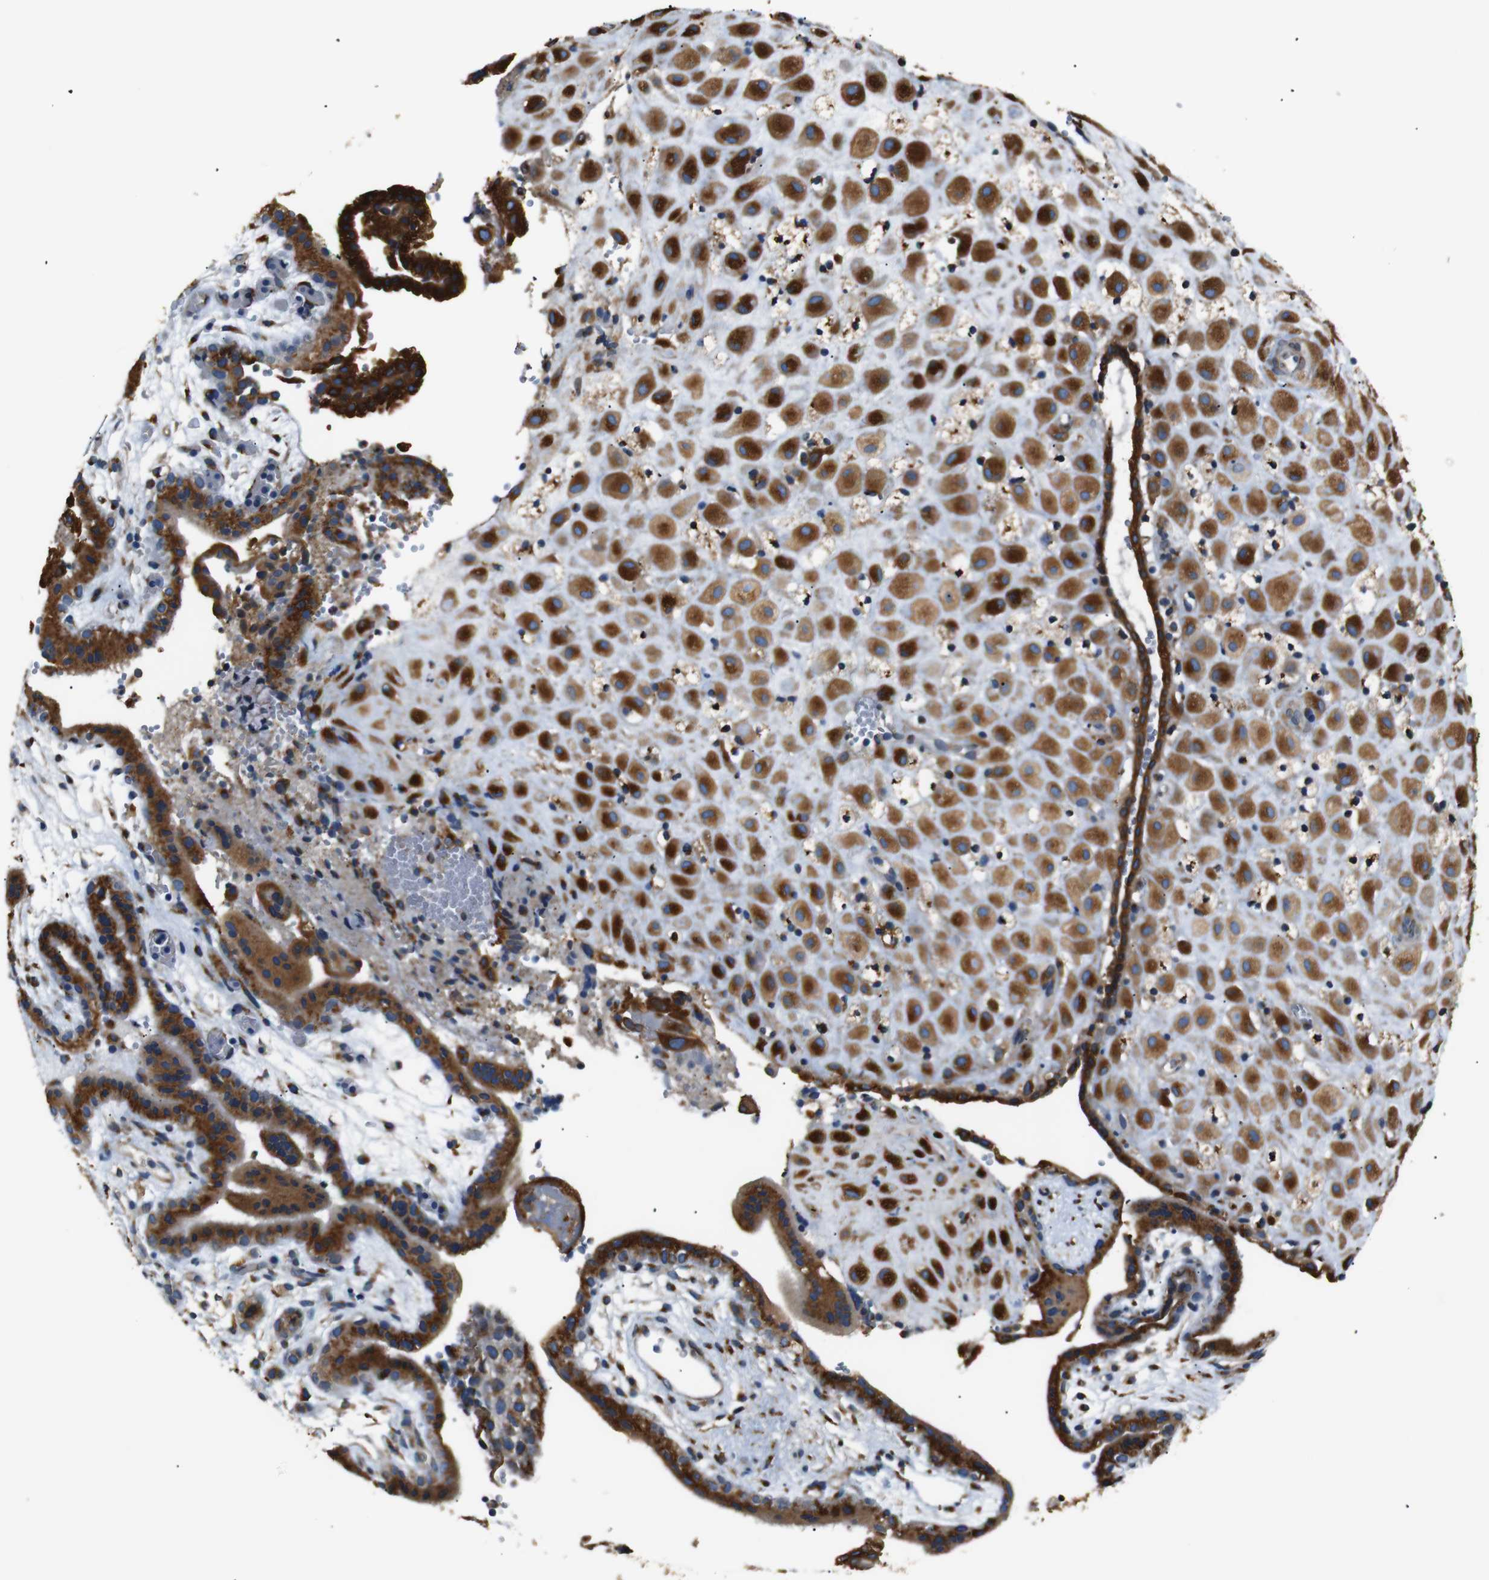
{"staining": {"intensity": "strong", "quantity": ">75%", "location": "cytoplasmic/membranous"}, "tissue": "placenta", "cell_type": "Decidual cells", "image_type": "normal", "snomed": [{"axis": "morphology", "description": "Normal tissue, NOS"}, {"axis": "topography", "description": "Placenta"}], "caption": "Benign placenta was stained to show a protein in brown. There is high levels of strong cytoplasmic/membranous staining in approximately >75% of decidual cells. (DAB IHC, brown staining for protein, blue staining for nuclei).", "gene": "TMED2", "patient": {"sex": "female", "age": 18}}